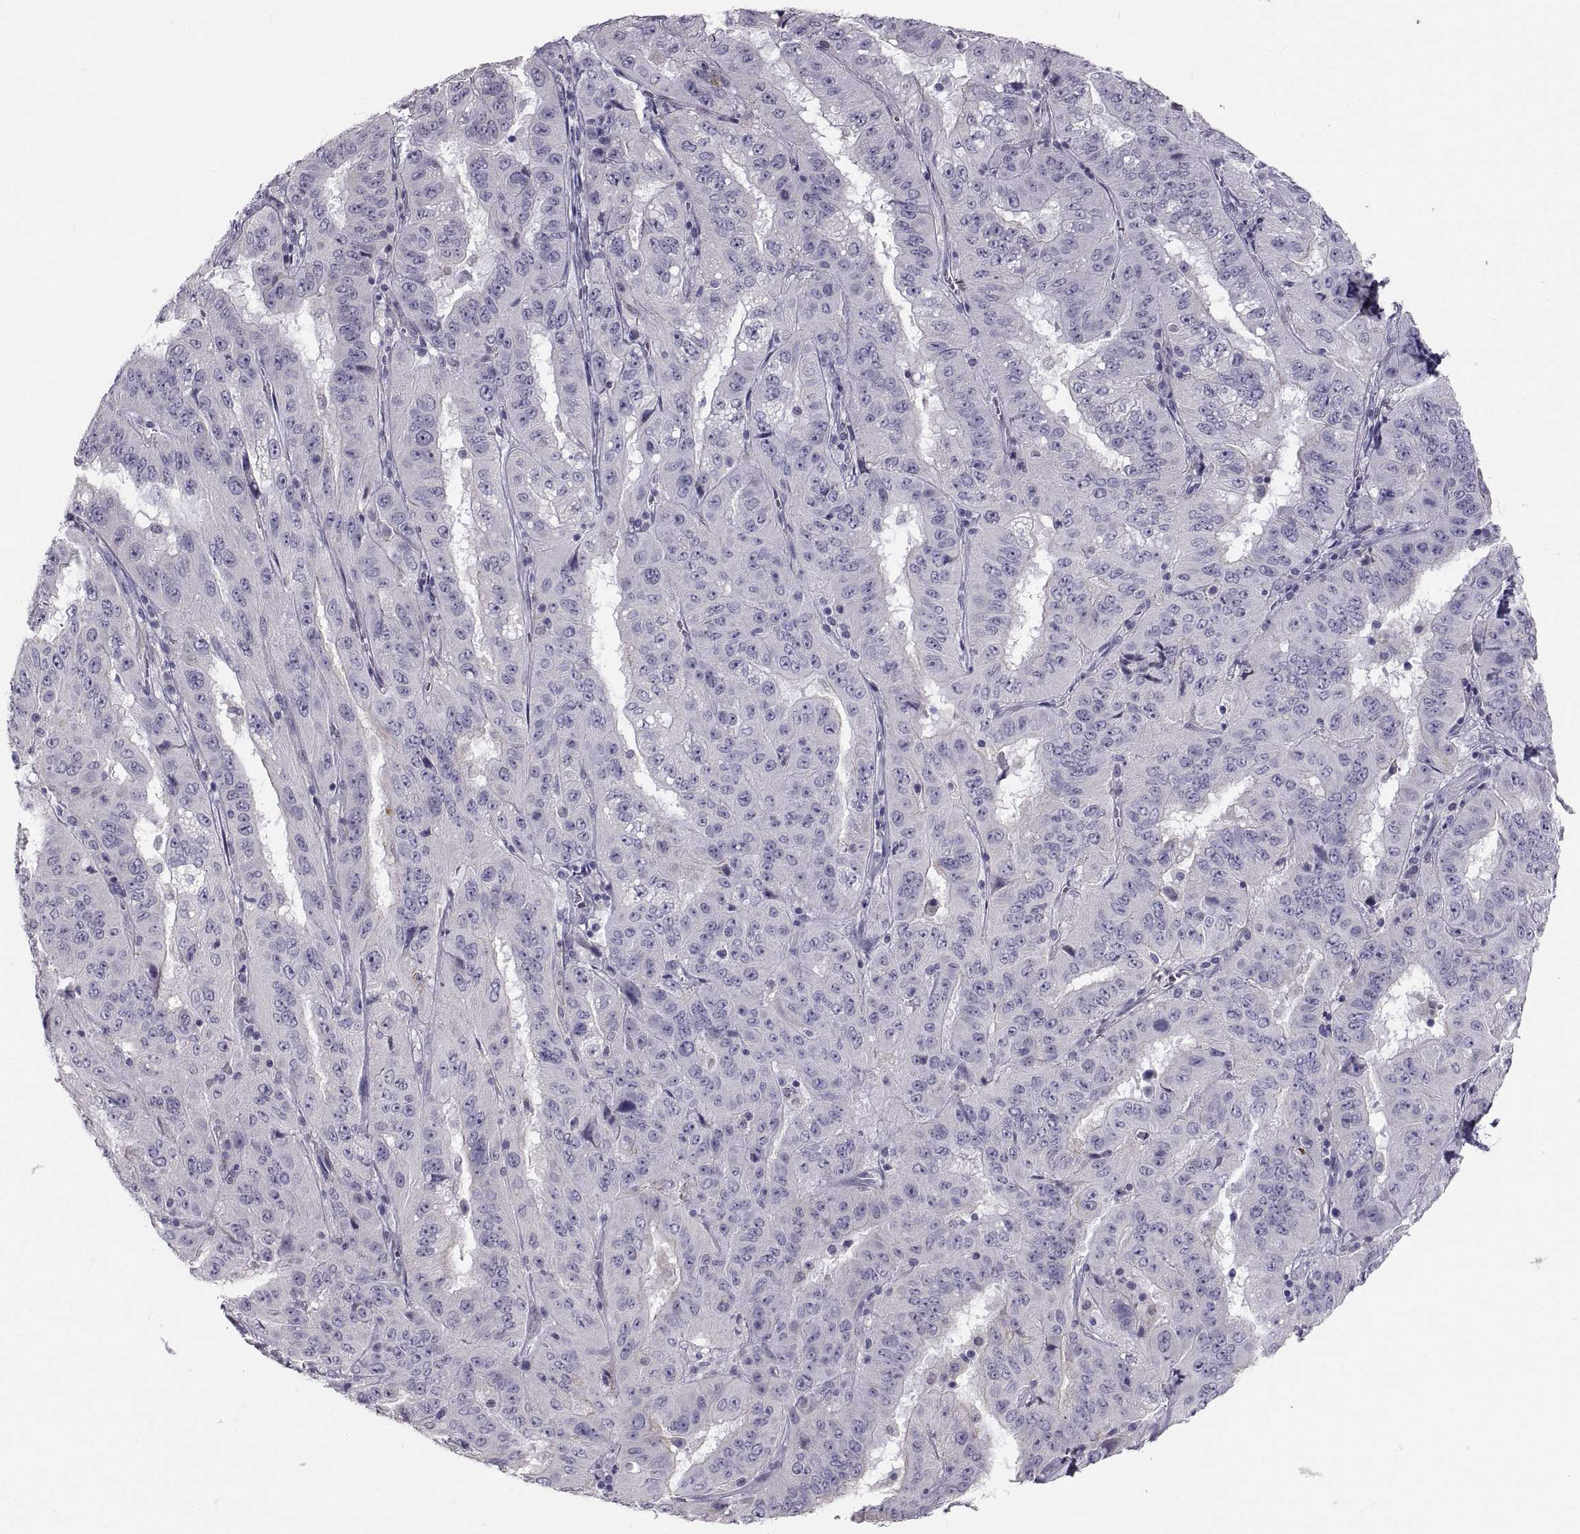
{"staining": {"intensity": "negative", "quantity": "none", "location": "none"}, "tissue": "pancreatic cancer", "cell_type": "Tumor cells", "image_type": "cancer", "snomed": [{"axis": "morphology", "description": "Adenocarcinoma, NOS"}, {"axis": "topography", "description": "Pancreas"}], "caption": "Tumor cells are negative for brown protein staining in adenocarcinoma (pancreatic).", "gene": "ZNF185", "patient": {"sex": "male", "age": 63}}